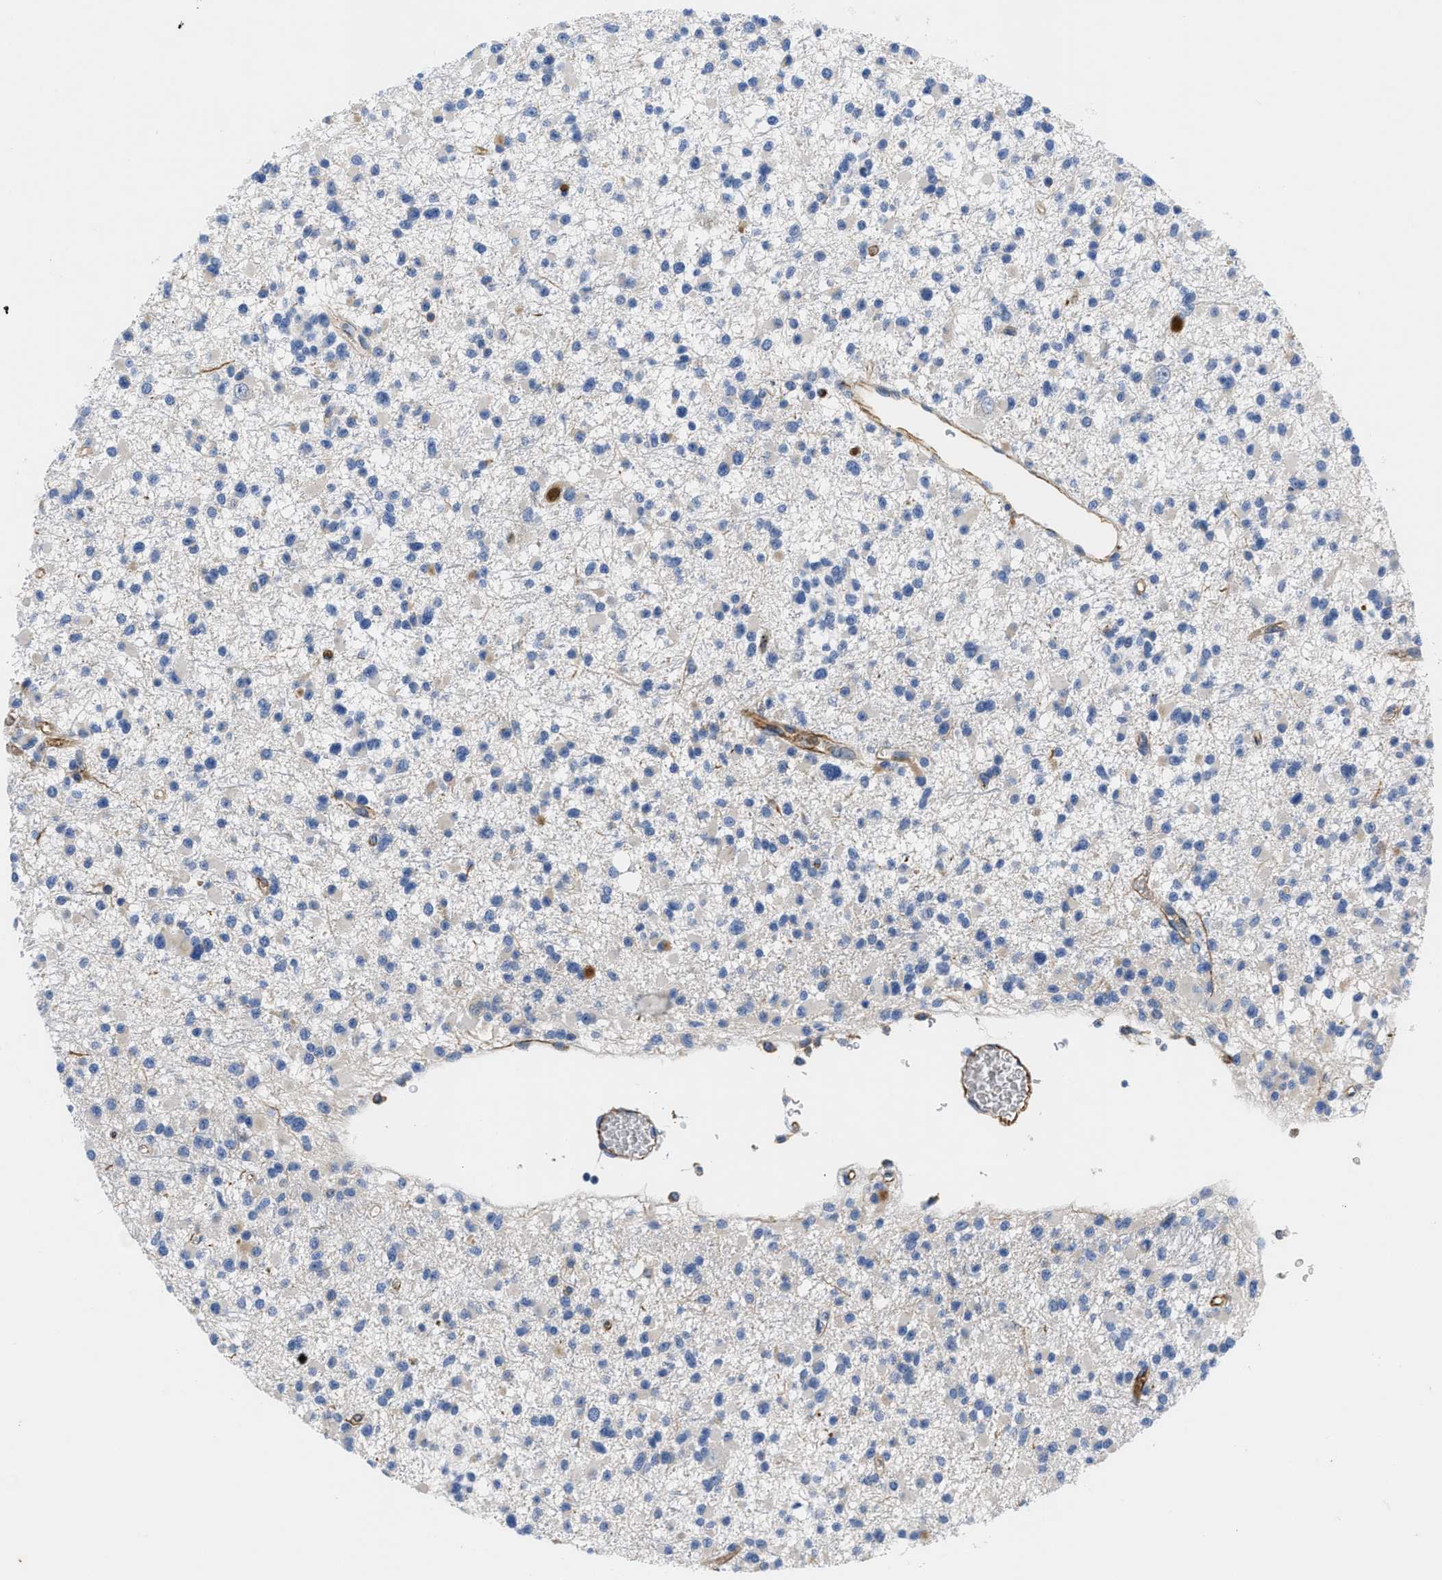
{"staining": {"intensity": "negative", "quantity": "none", "location": "none"}, "tissue": "glioma", "cell_type": "Tumor cells", "image_type": "cancer", "snomed": [{"axis": "morphology", "description": "Glioma, malignant, Low grade"}, {"axis": "topography", "description": "Brain"}], "caption": "An image of human malignant glioma (low-grade) is negative for staining in tumor cells. Brightfield microscopy of immunohistochemistry stained with DAB (3,3'-diaminobenzidine) (brown) and hematoxylin (blue), captured at high magnification.", "gene": "HSPG2", "patient": {"sex": "female", "age": 22}}